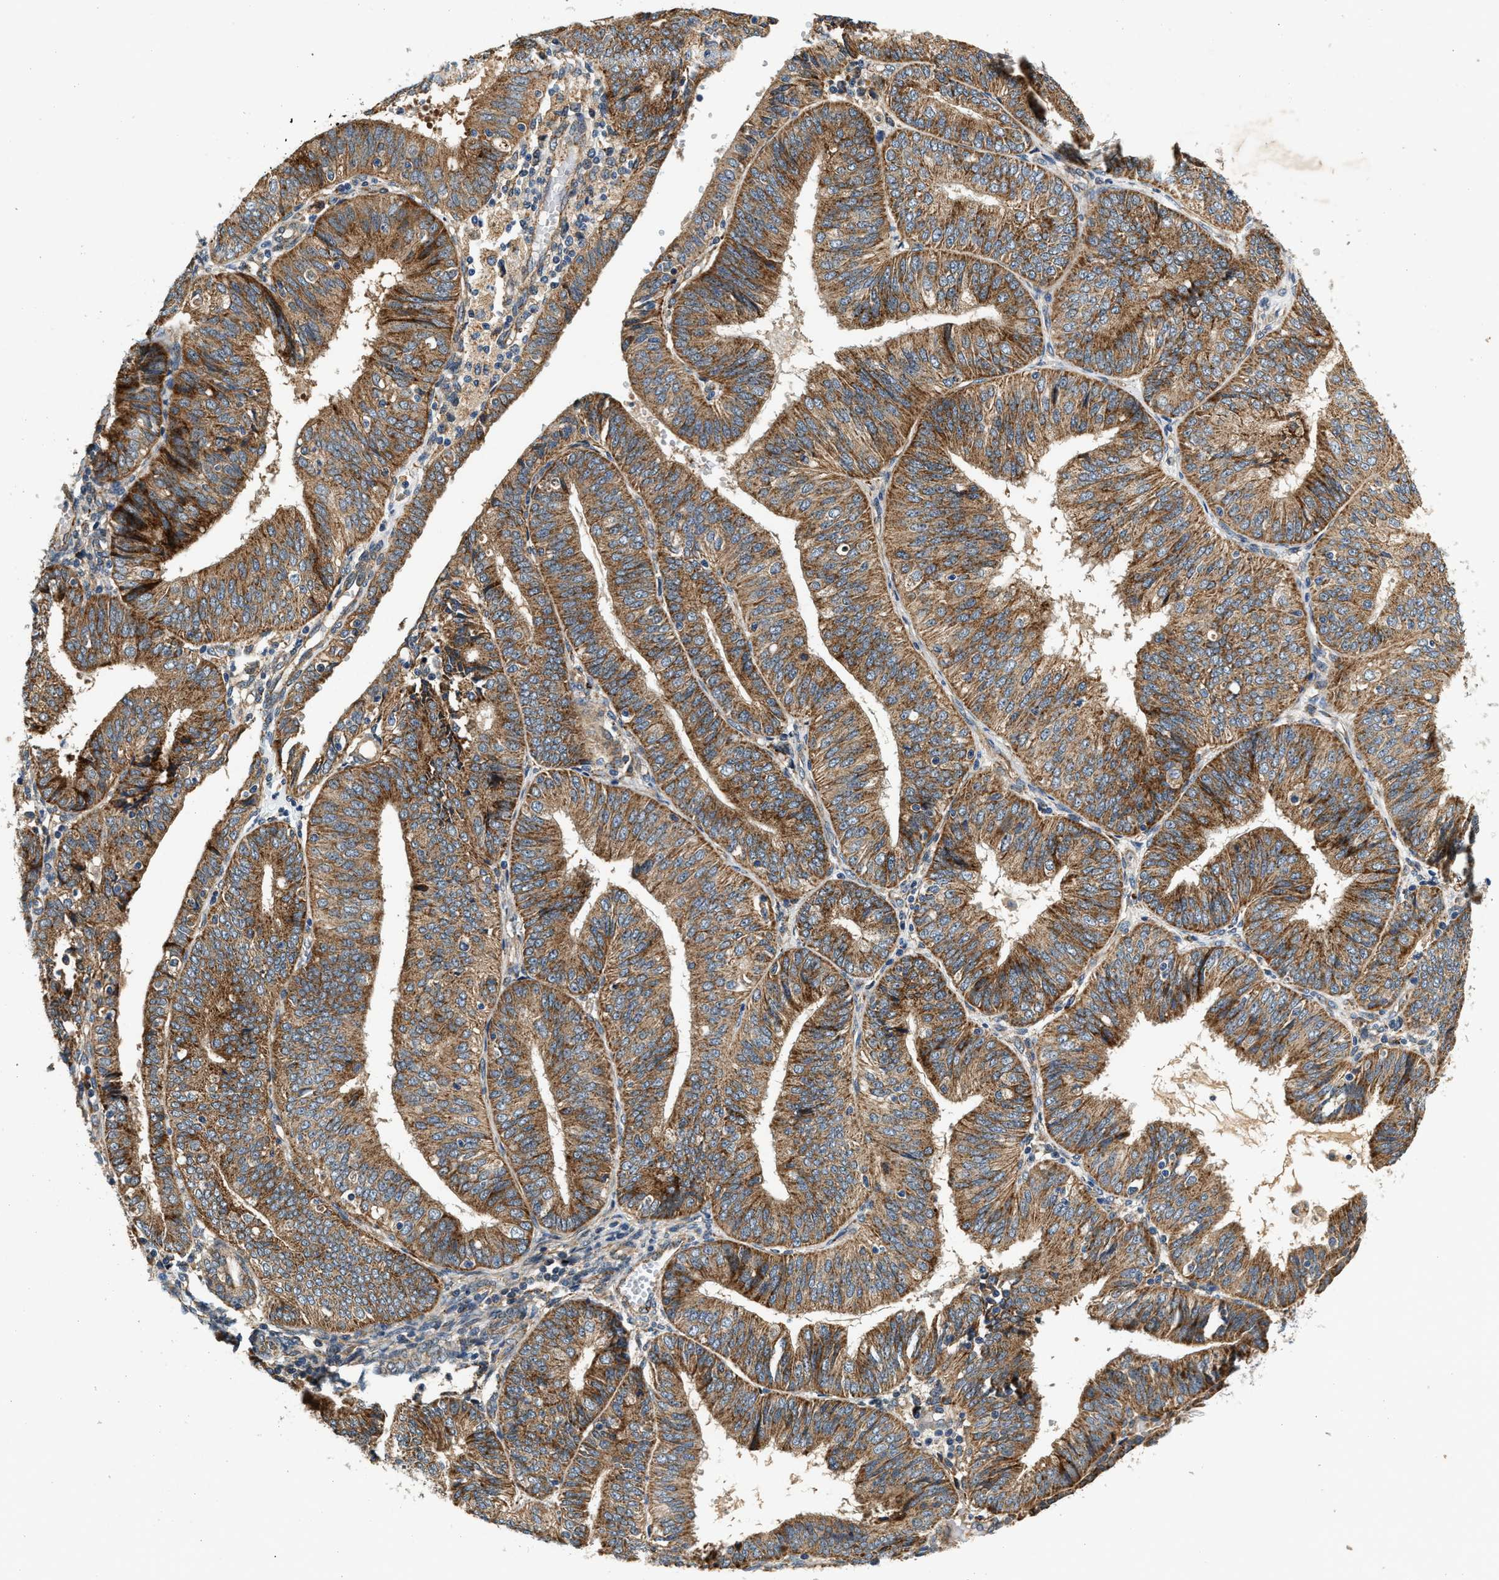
{"staining": {"intensity": "strong", "quantity": ">75%", "location": "cytoplasmic/membranous"}, "tissue": "endometrial cancer", "cell_type": "Tumor cells", "image_type": "cancer", "snomed": [{"axis": "morphology", "description": "Adenocarcinoma, NOS"}, {"axis": "topography", "description": "Endometrium"}], "caption": "Endometrial adenocarcinoma was stained to show a protein in brown. There is high levels of strong cytoplasmic/membranous staining in about >75% of tumor cells.", "gene": "DUSP10", "patient": {"sex": "female", "age": 58}}